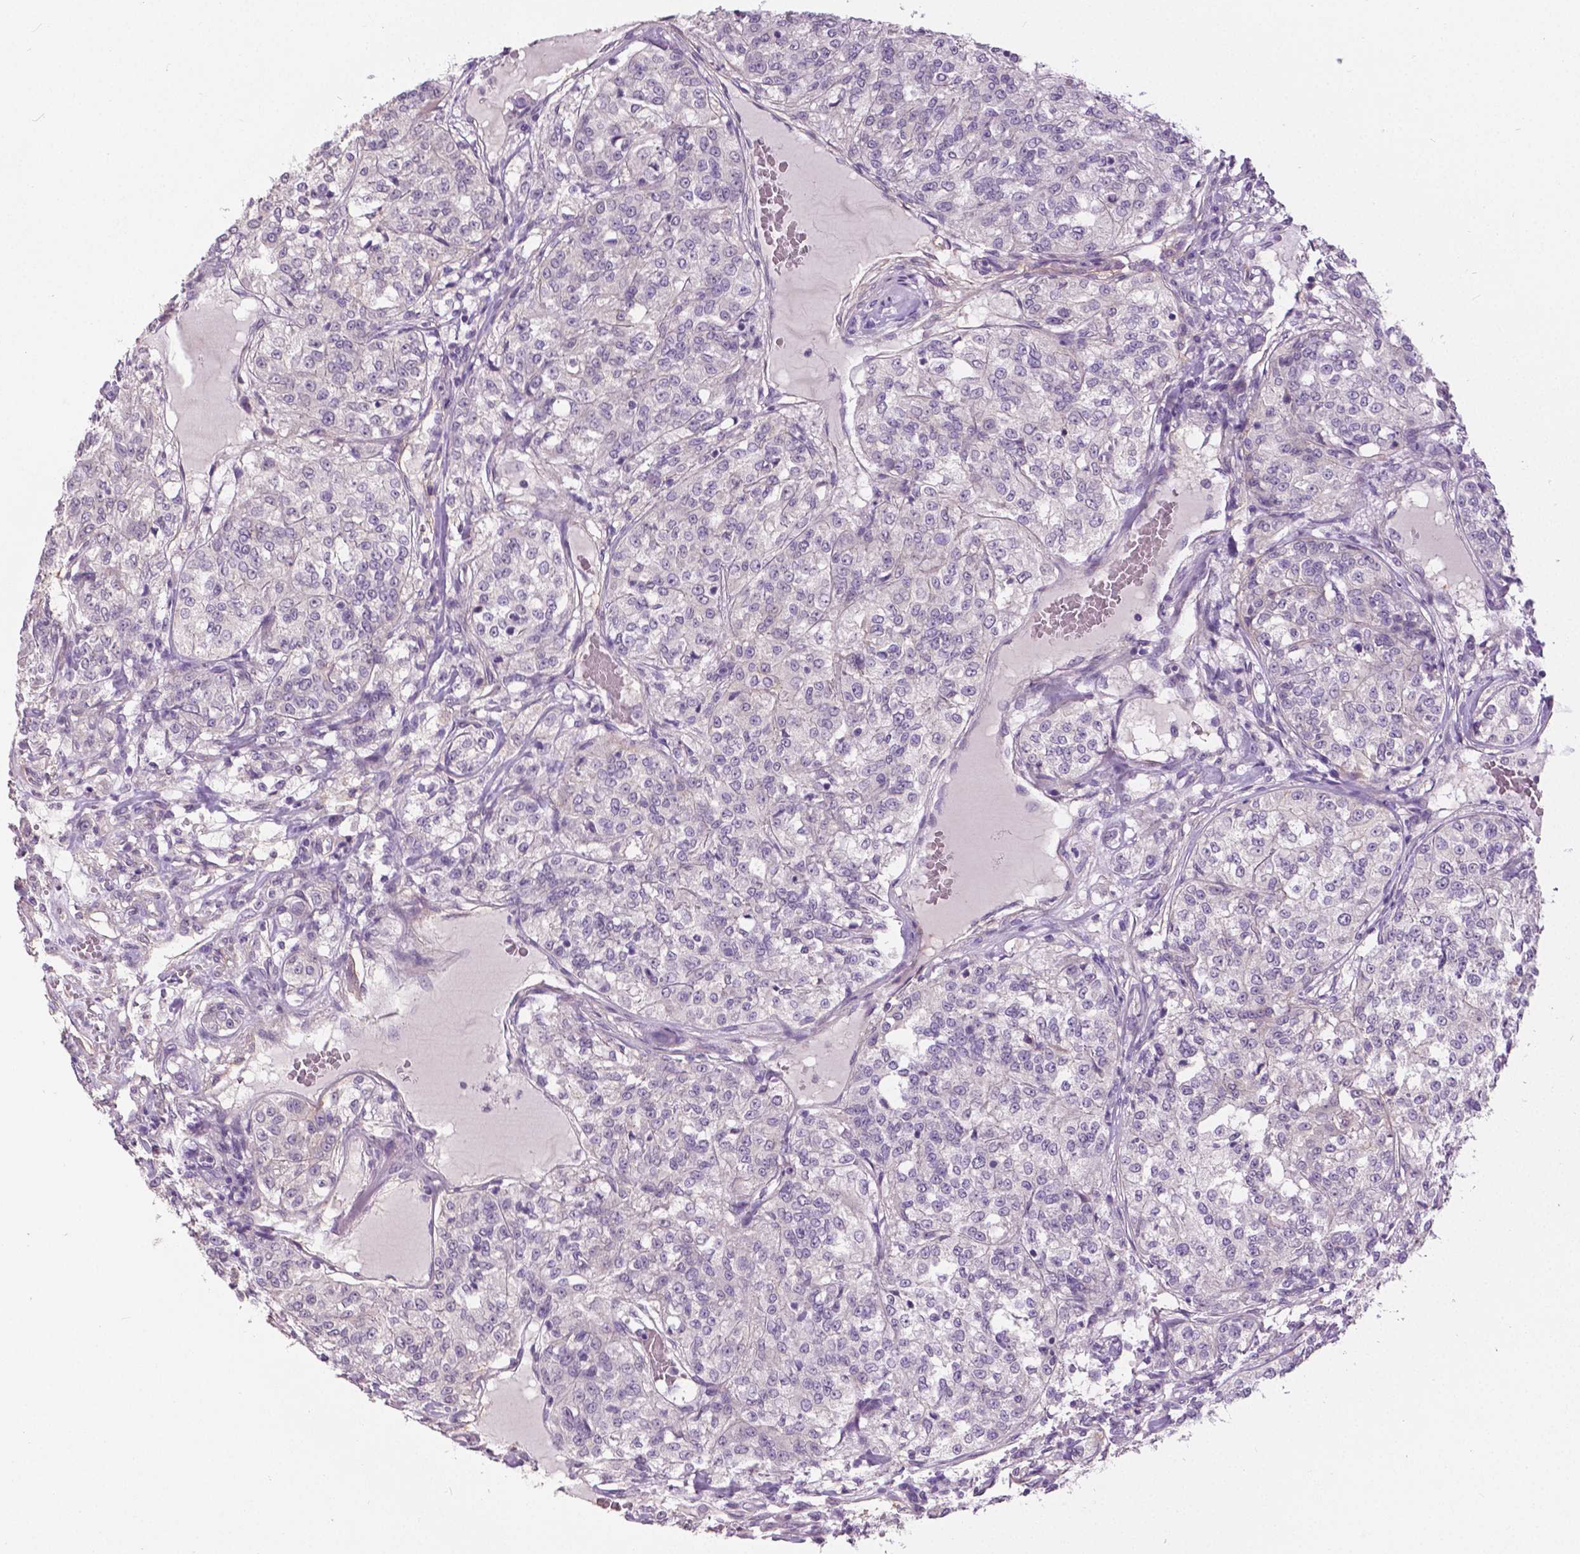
{"staining": {"intensity": "negative", "quantity": "none", "location": "none"}, "tissue": "renal cancer", "cell_type": "Tumor cells", "image_type": "cancer", "snomed": [{"axis": "morphology", "description": "Adenocarcinoma, NOS"}, {"axis": "topography", "description": "Kidney"}], "caption": "IHC of human adenocarcinoma (renal) shows no positivity in tumor cells. Nuclei are stained in blue.", "gene": "FOXA1", "patient": {"sex": "female", "age": 63}}